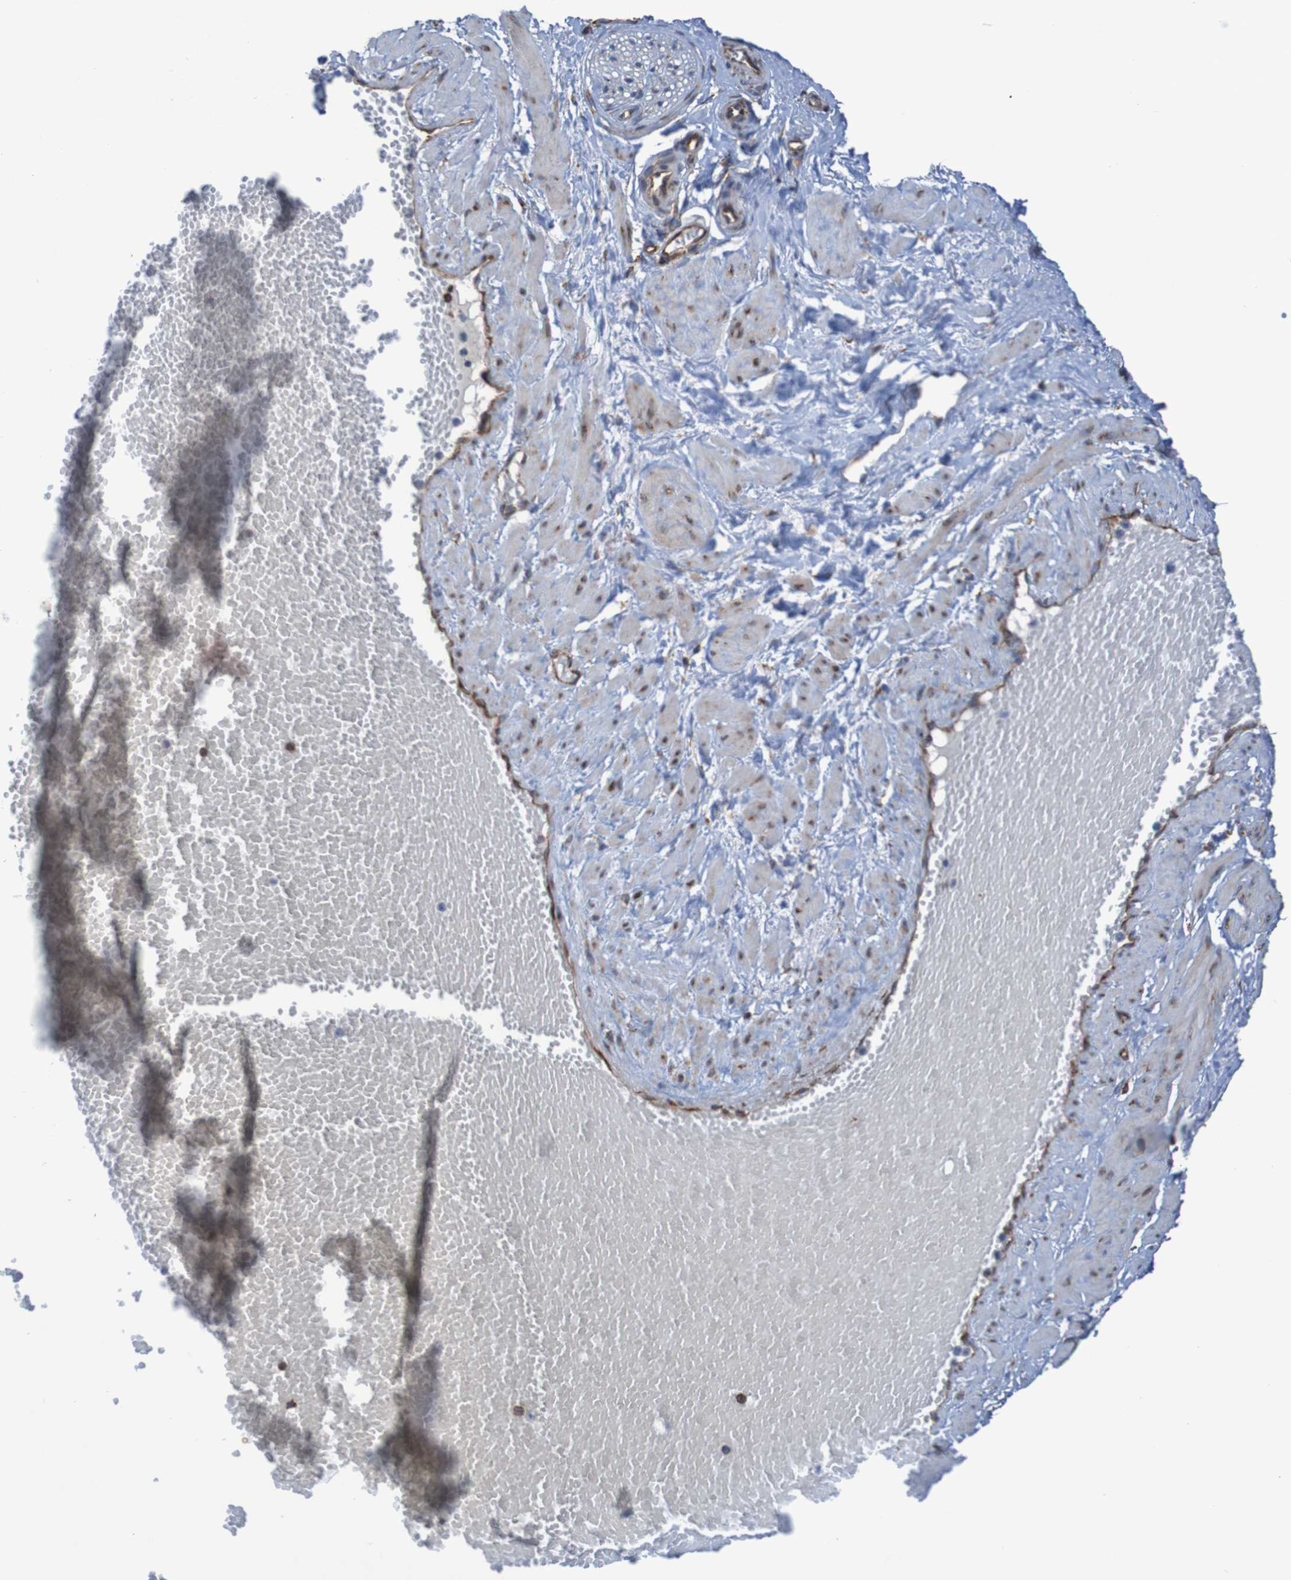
{"staining": {"intensity": "moderate", "quantity": ">75%", "location": "cytoplasmic/membranous"}, "tissue": "adipose tissue", "cell_type": "Adipocytes", "image_type": "normal", "snomed": [{"axis": "morphology", "description": "Normal tissue, NOS"}, {"axis": "topography", "description": "Soft tissue"}, {"axis": "topography", "description": "Vascular tissue"}], "caption": "This image shows IHC staining of unremarkable human adipose tissue, with medium moderate cytoplasmic/membranous expression in about >75% of adipocytes.", "gene": "RPL10", "patient": {"sex": "female", "age": 35}}